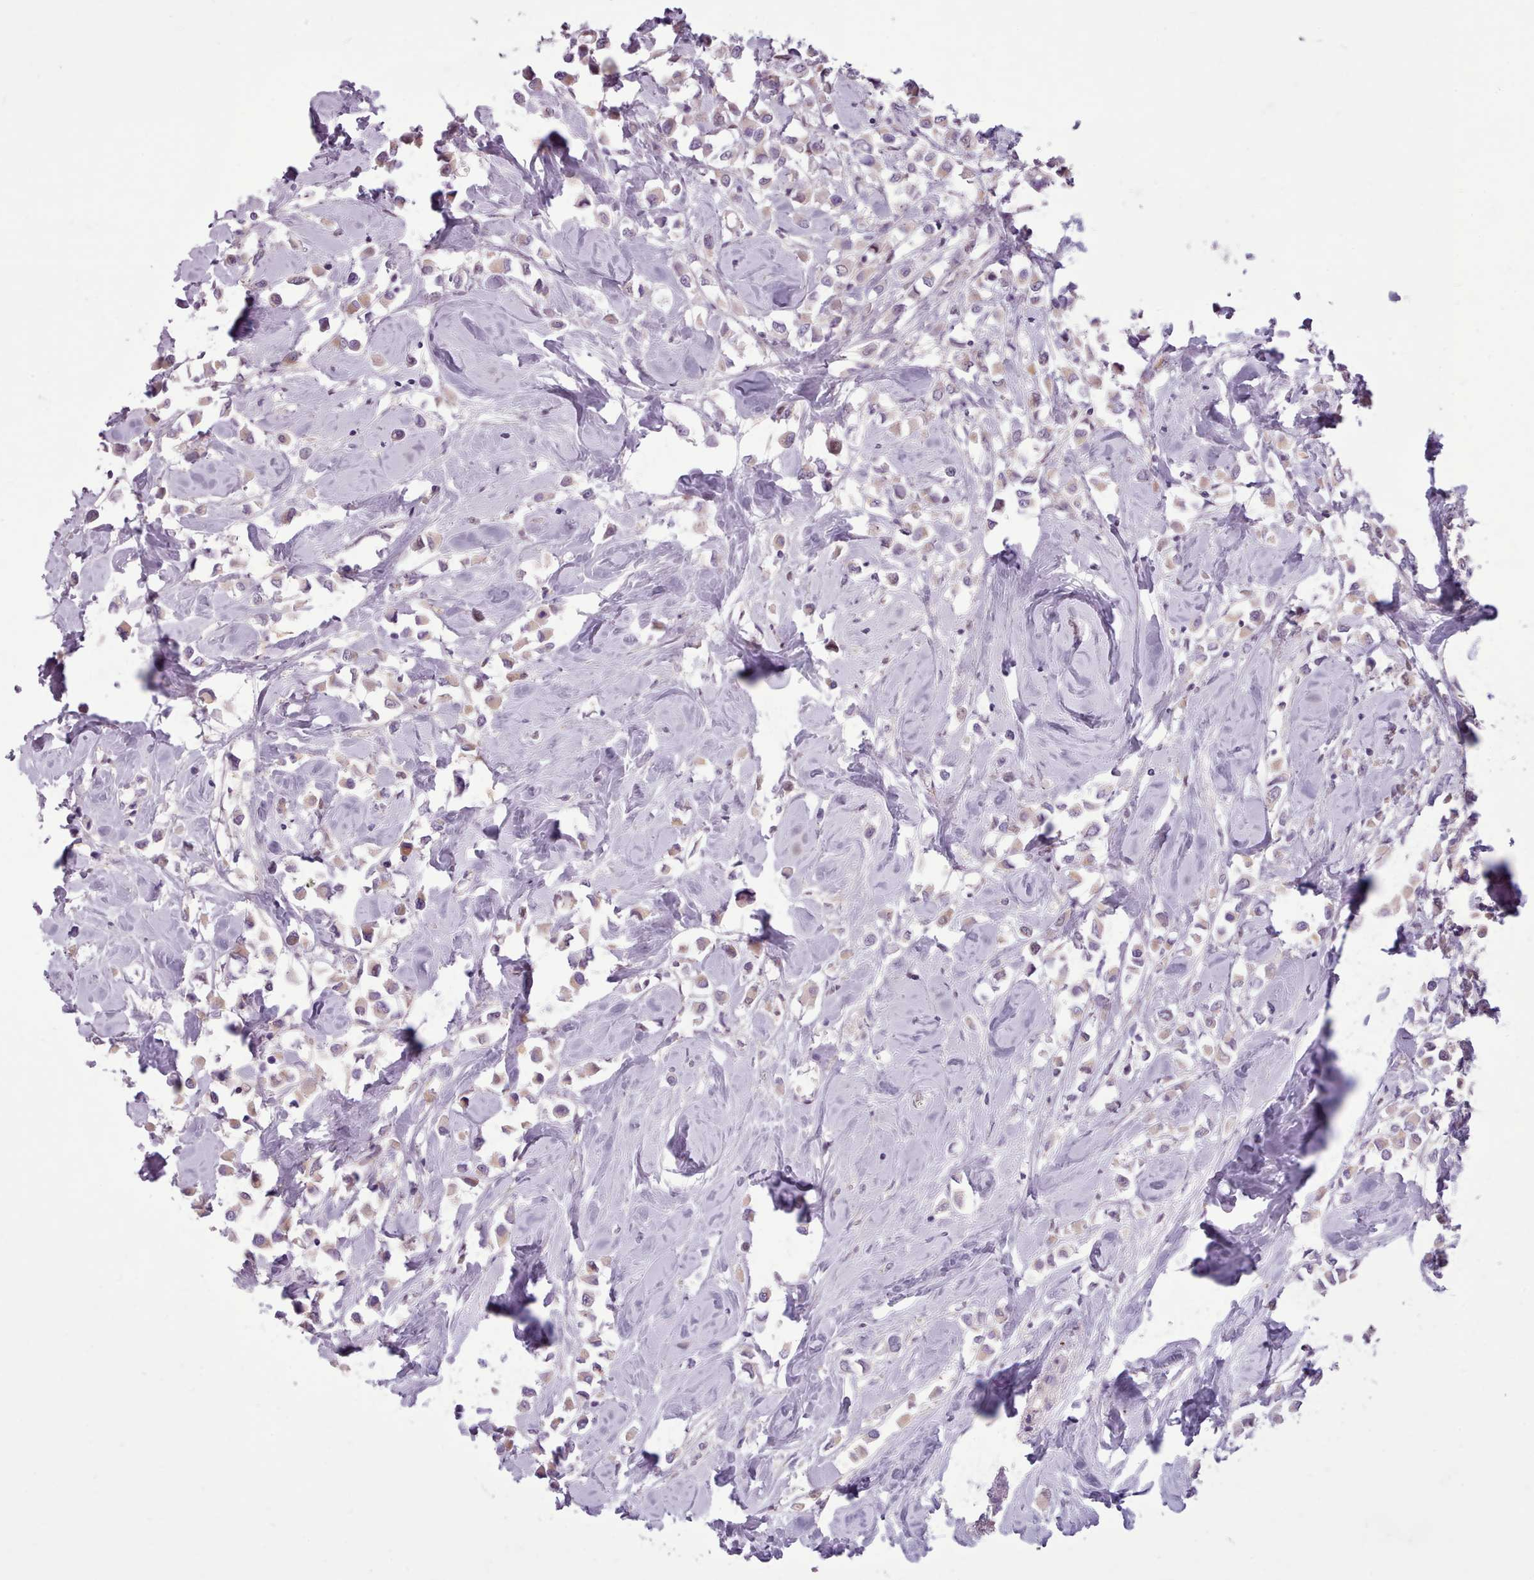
{"staining": {"intensity": "weak", "quantity": "25%-75%", "location": "cytoplasmic/membranous"}, "tissue": "breast cancer", "cell_type": "Tumor cells", "image_type": "cancer", "snomed": [{"axis": "morphology", "description": "Duct carcinoma"}, {"axis": "topography", "description": "Breast"}], "caption": "Invasive ductal carcinoma (breast) stained with a brown dye reveals weak cytoplasmic/membranous positive staining in about 25%-75% of tumor cells.", "gene": "SLURP1", "patient": {"sex": "female", "age": 61}}